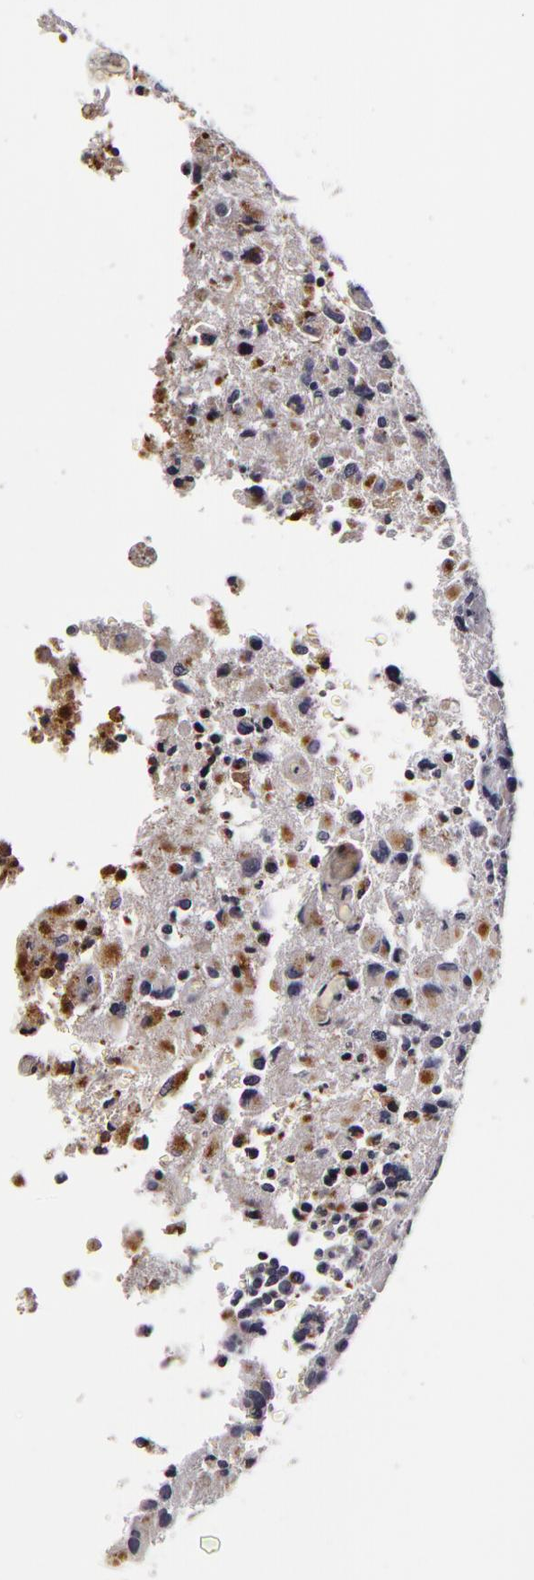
{"staining": {"intensity": "negative", "quantity": "none", "location": "none"}, "tissue": "glioma", "cell_type": "Tumor cells", "image_type": "cancer", "snomed": [{"axis": "morphology", "description": "Glioma, malignant, High grade"}, {"axis": "topography", "description": "Brain"}], "caption": "Malignant high-grade glioma stained for a protein using immunohistochemistry (IHC) displays no positivity tumor cells.", "gene": "LGALS3BP", "patient": {"sex": "male", "age": 69}}